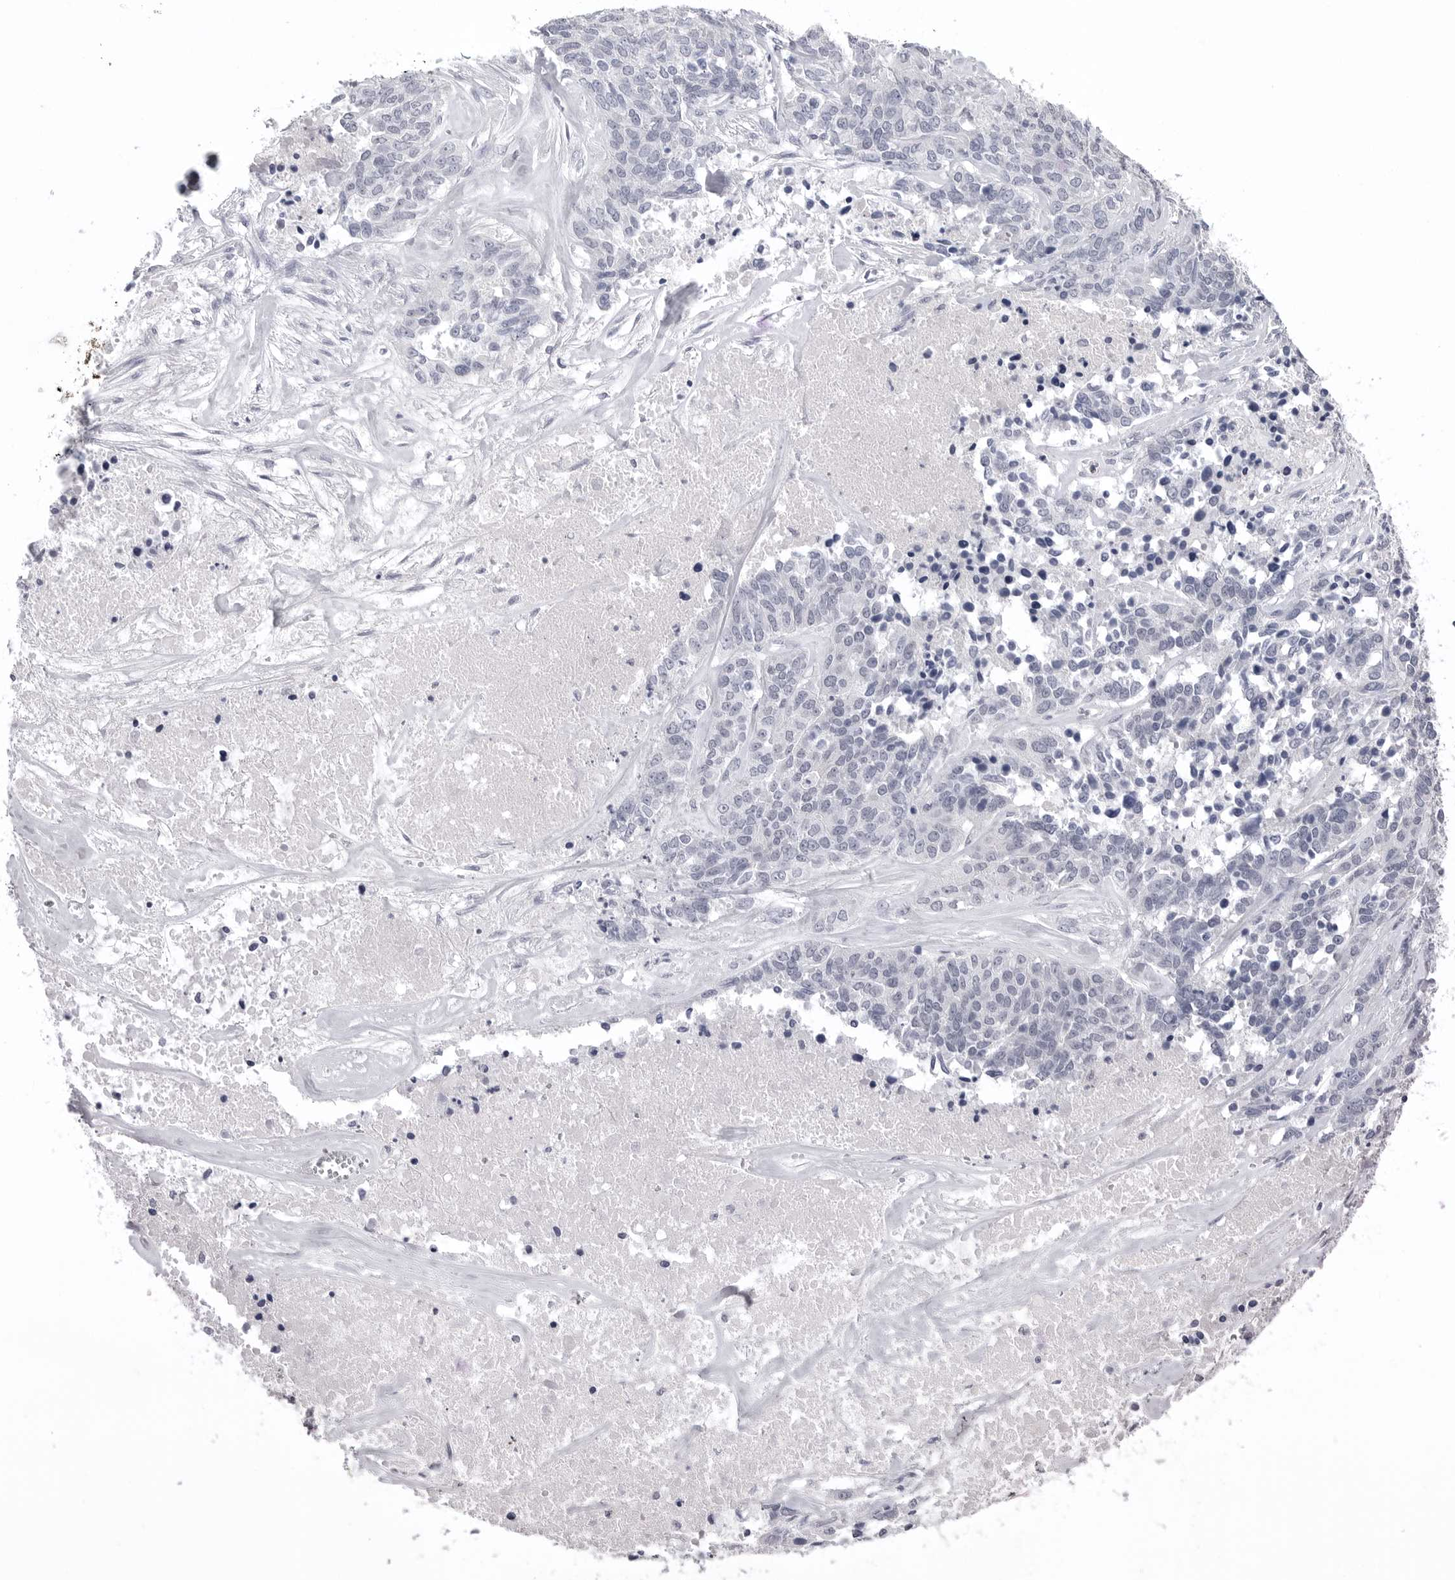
{"staining": {"intensity": "negative", "quantity": "none", "location": "none"}, "tissue": "ovarian cancer", "cell_type": "Tumor cells", "image_type": "cancer", "snomed": [{"axis": "morphology", "description": "Cystadenocarcinoma, serous, NOS"}, {"axis": "topography", "description": "Ovary"}], "caption": "Tumor cells are negative for protein expression in human ovarian cancer (serous cystadenocarcinoma).", "gene": "DLGAP3", "patient": {"sex": "female", "age": 44}}